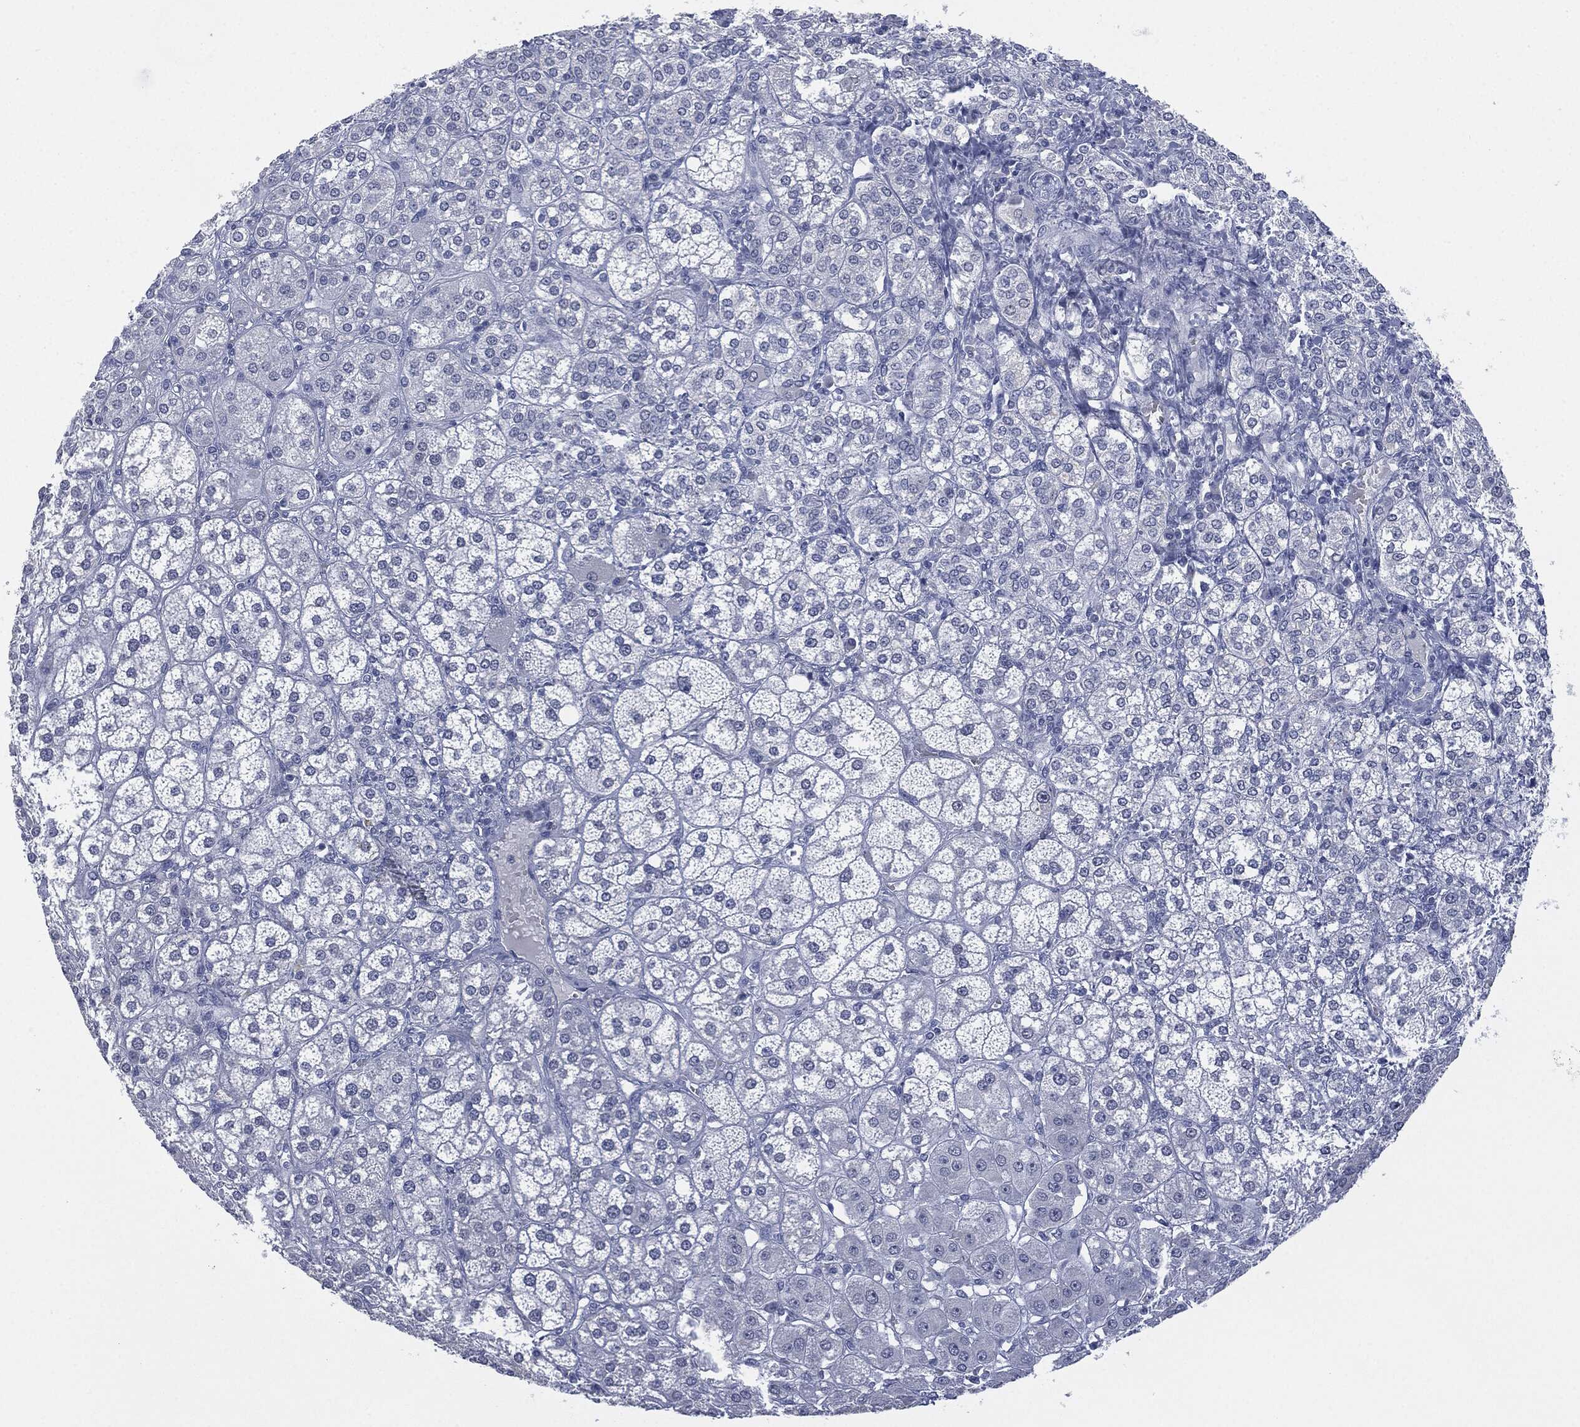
{"staining": {"intensity": "negative", "quantity": "none", "location": "none"}, "tissue": "adrenal gland", "cell_type": "Glandular cells", "image_type": "normal", "snomed": [{"axis": "morphology", "description": "Normal tissue, NOS"}, {"axis": "topography", "description": "Adrenal gland"}], "caption": "Immunohistochemistry (IHC) histopathology image of unremarkable adrenal gland: adrenal gland stained with DAB (3,3'-diaminobenzidine) exhibits no significant protein positivity in glandular cells. Brightfield microscopy of IHC stained with DAB (brown) and hematoxylin (blue), captured at high magnification.", "gene": "MUC16", "patient": {"sex": "male", "age": 70}}